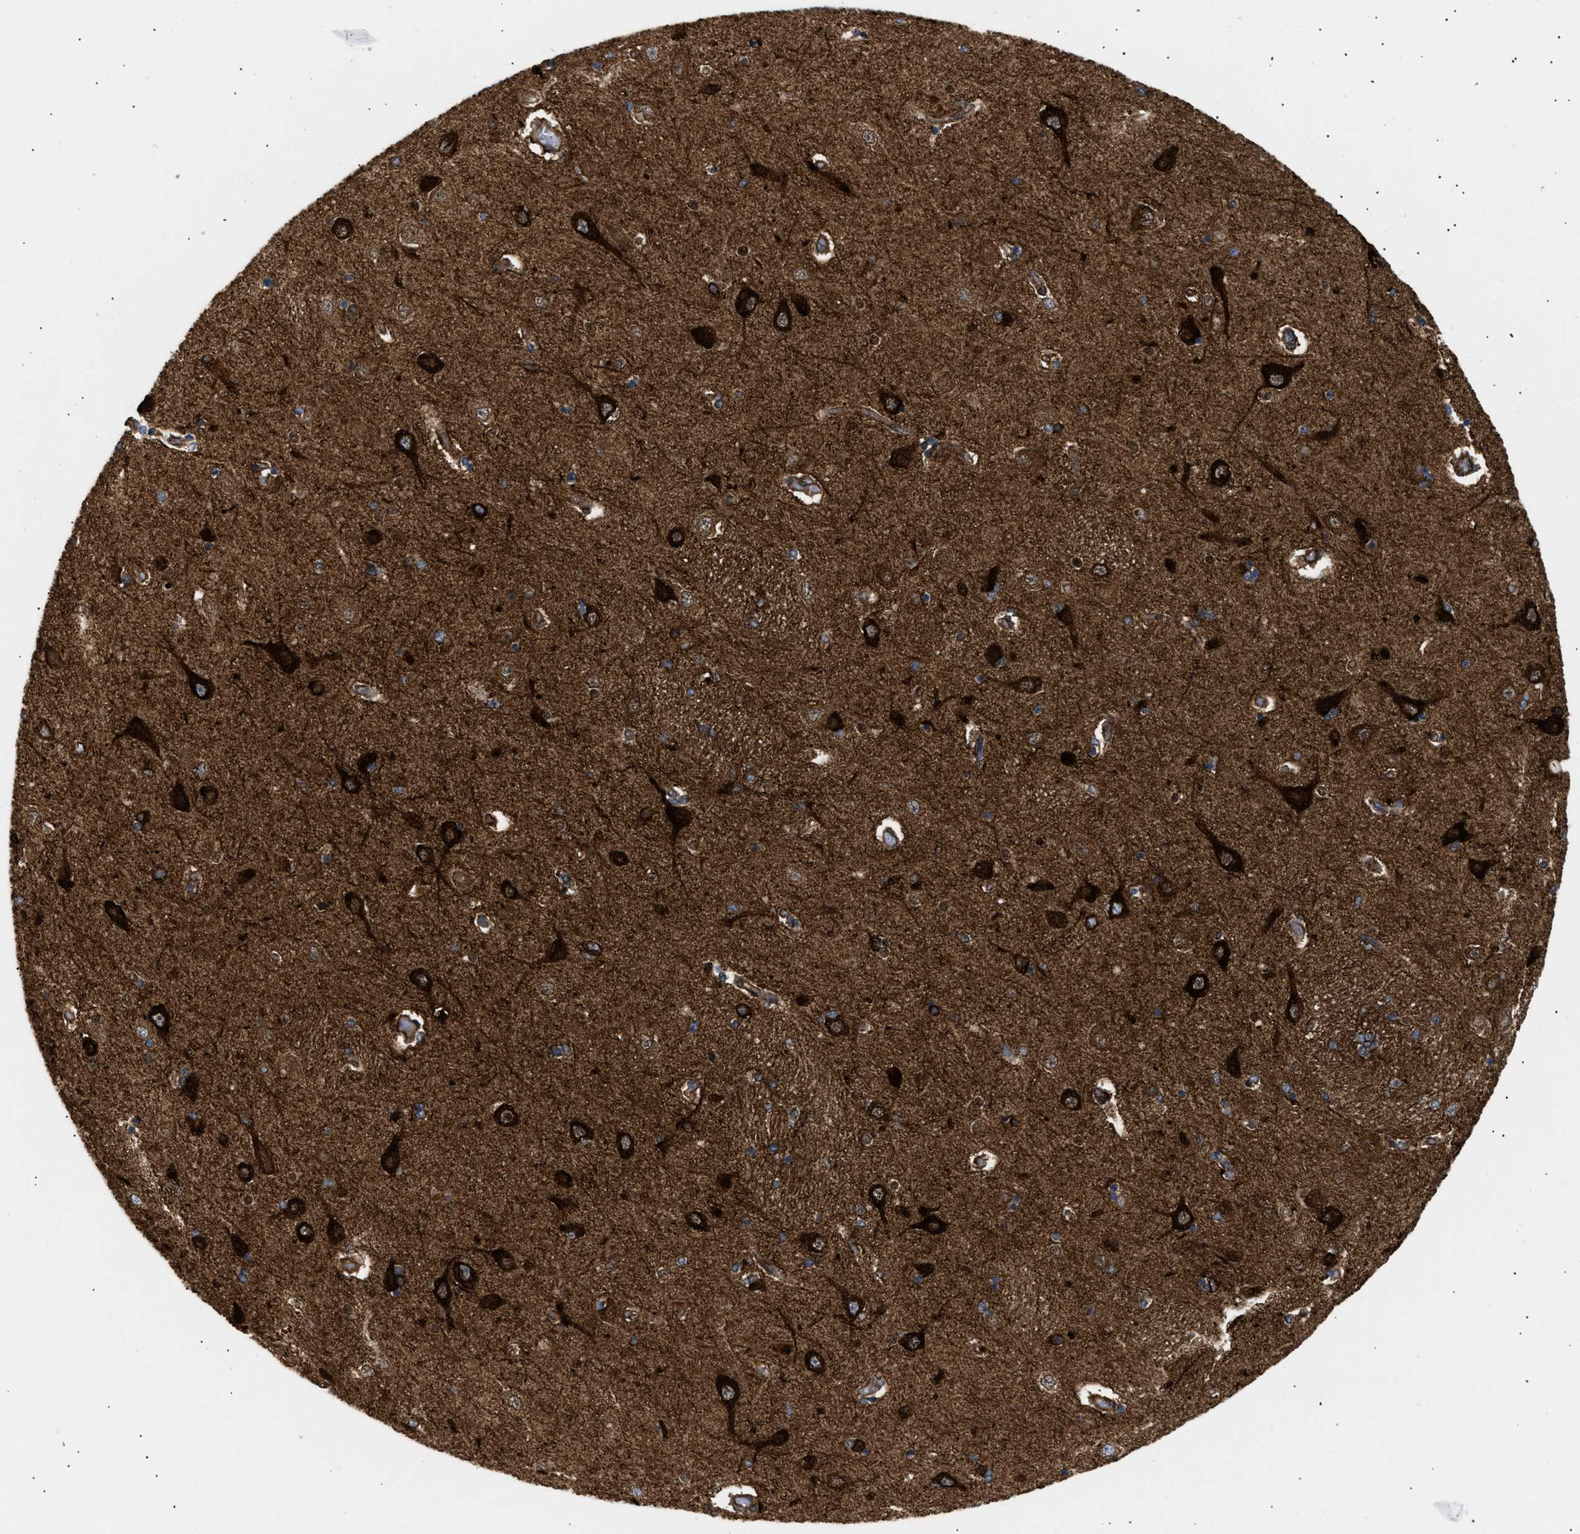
{"staining": {"intensity": "strong", "quantity": ">75%", "location": "cytoplasmic/membranous"}, "tissue": "hippocampus", "cell_type": "Glial cells", "image_type": "normal", "snomed": [{"axis": "morphology", "description": "Normal tissue, NOS"}, {"axis": "topography", "description": "Hippocampus"}], "caption": "Unremarkable hippocampus demonstrates strong cytoplasmic/membranous expression in approximately >75% of glial cells, visualized by immunohistochemistry.", "gene": "DCTN4", "patient": {"sex": "female", "age": 54}}